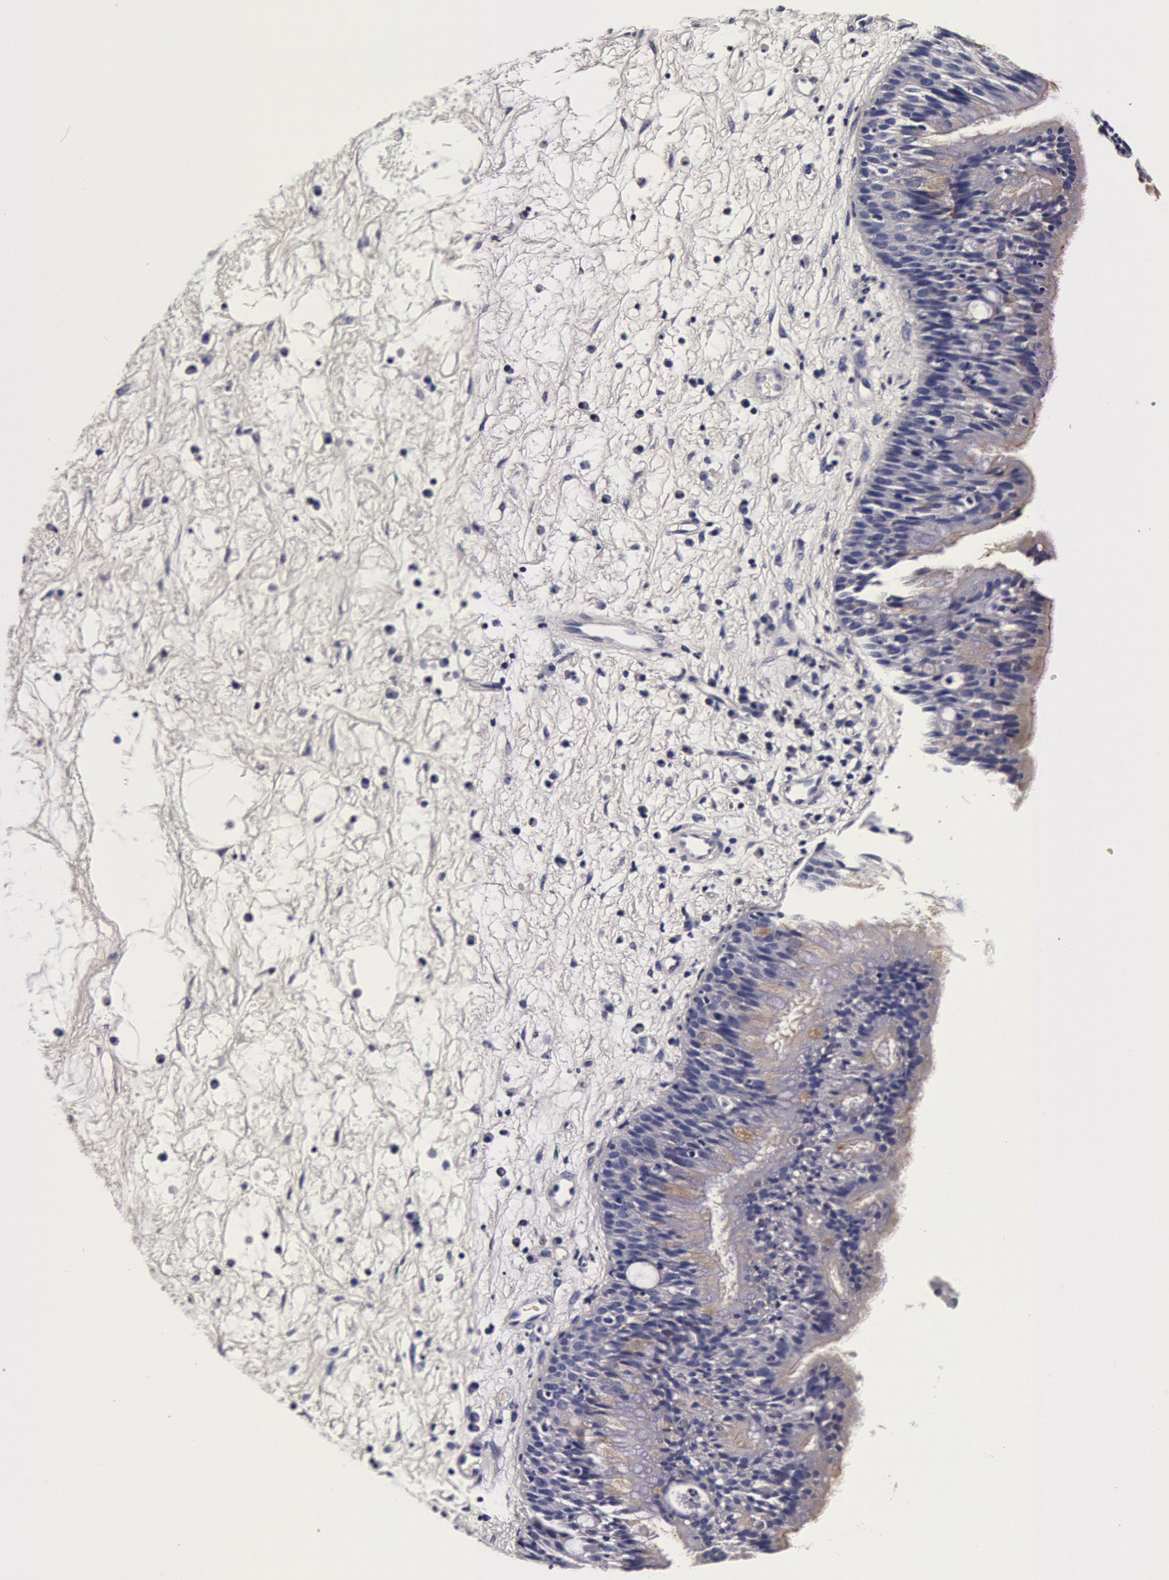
{"staining": {"intensity": "negative", "quantity": "none", "location": "none"}, "tissue": "nasopharynx", "cell_type": "Respiratory epithelial cells", "image_type": "normal", "snomed": [{"axis": "morphology", "description": "Normal tissue, NOS"}, {"axis": "topography", "description": "Nasopharynx"}], "caption": "IHC photomicrograph of normal human nasopharynx stained for a protein (brown), which shows no positivity in respiratory epithelial cells.", "gene": "CCDC22", "patient": {"sex": "male", "age": 13}}